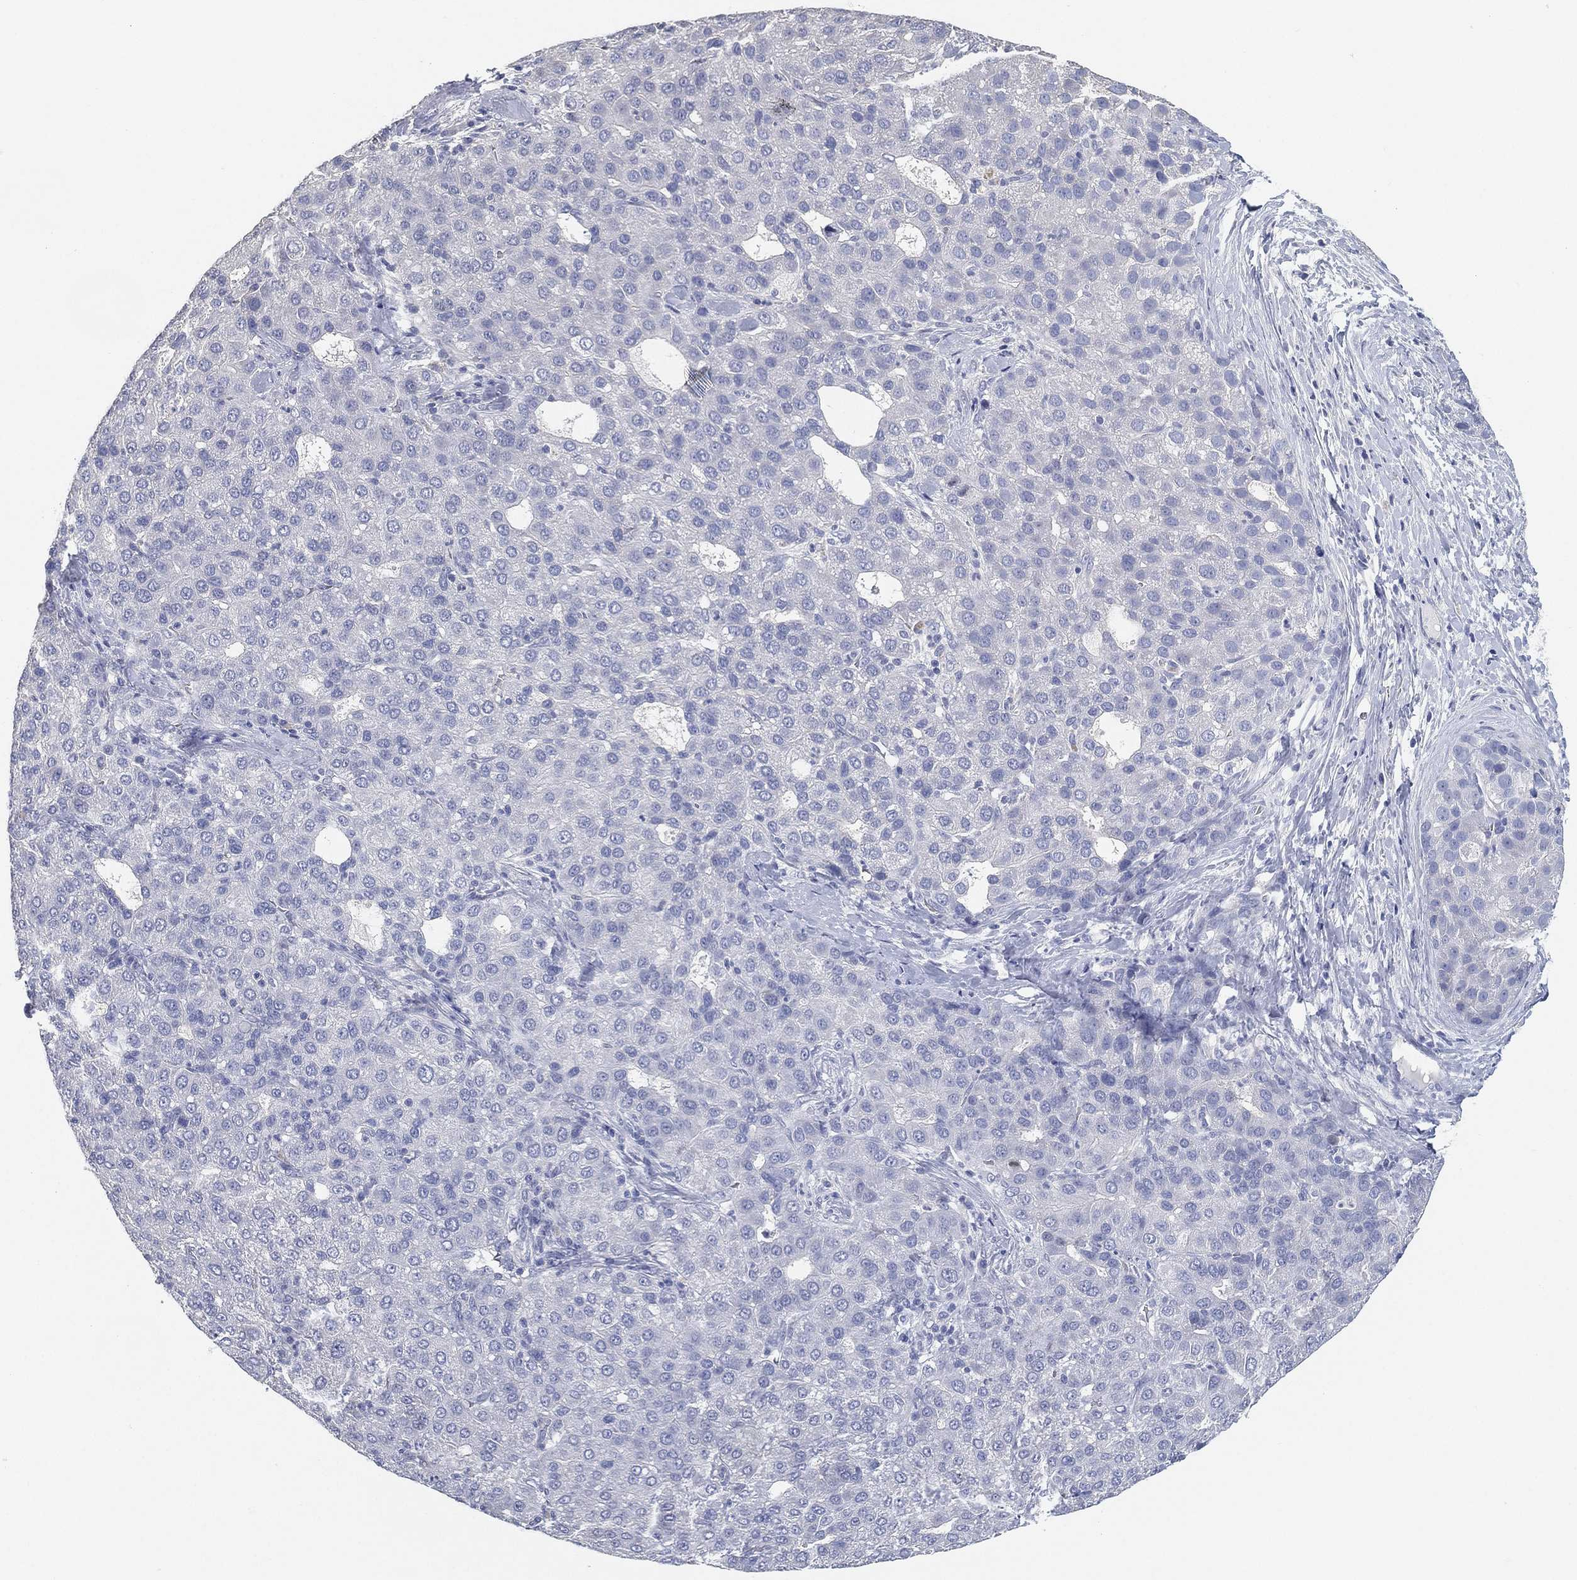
{"staining": {"intensity": "negative", "quantity": "none", "location": "none"}, "tissue": "liver cancer", "cell_type": "Tumor cells", "image_type": "cancer", "snomed": [{"axis": "morphology", "description": "Carcinoma, Hepatocellular, NOS"}, {"axis": "topography", "description": "Liver"}], "caption": "Tumor cells are negative for brown protein staining in liver hepatocellular carcinoma.", "gene": "FAM187B", "patient": {"sex": "male", "age": 65}}